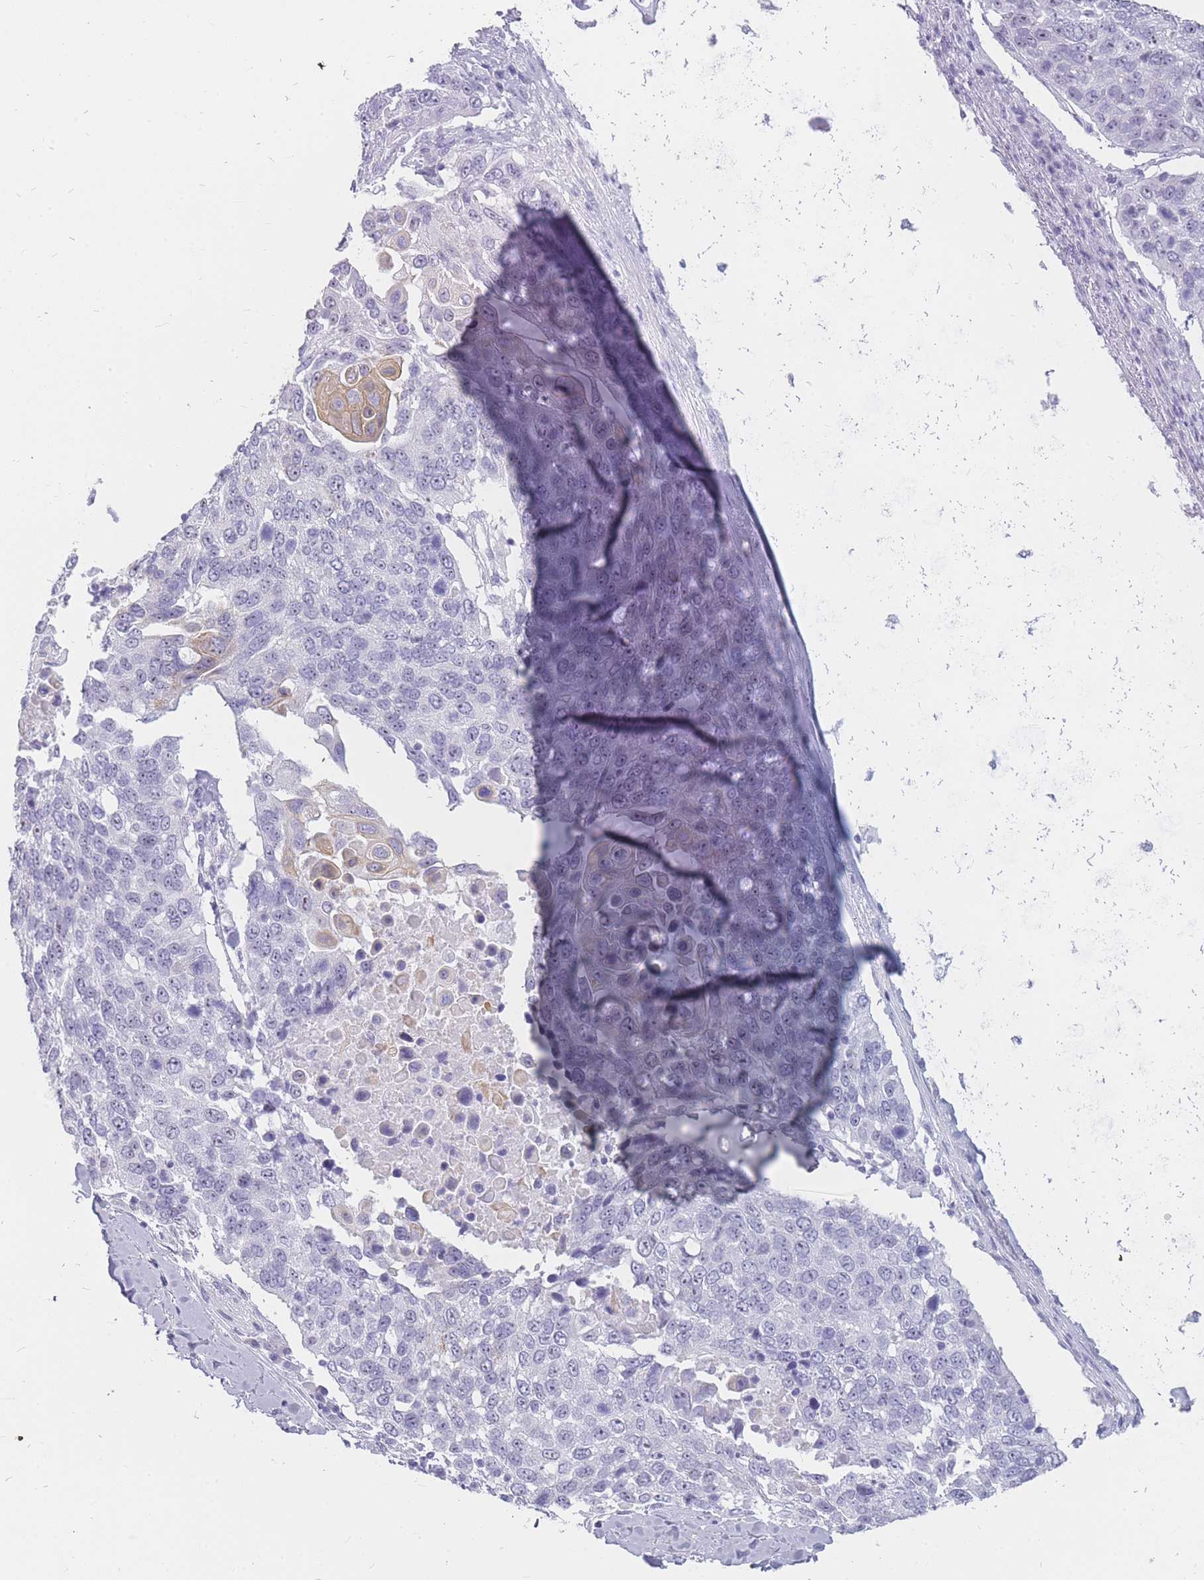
{"staining": {"intensity": "negative", "quantity": "none", "location": "none"}, "tissue": "lung cancer", "cell_type": "Tumor cells", "image_type": "cancer", "snomed": [{"axis": "morphology", "description": "Squamous cell carcinoma, NOS"}, {"axis": "topography", "description": "Lung"}], "caption": "Immunohistochemistry (IHC) histopathology image of lung cancer stained for a protein (brown), which reveals no expression in tumor cells. (Stains: DAB IHC with hematoxylin counter stain, Microscopy: brightfield microscopy at high magnification).", "gene": "INS", "patient": {"sex": "male", "age": 66}}